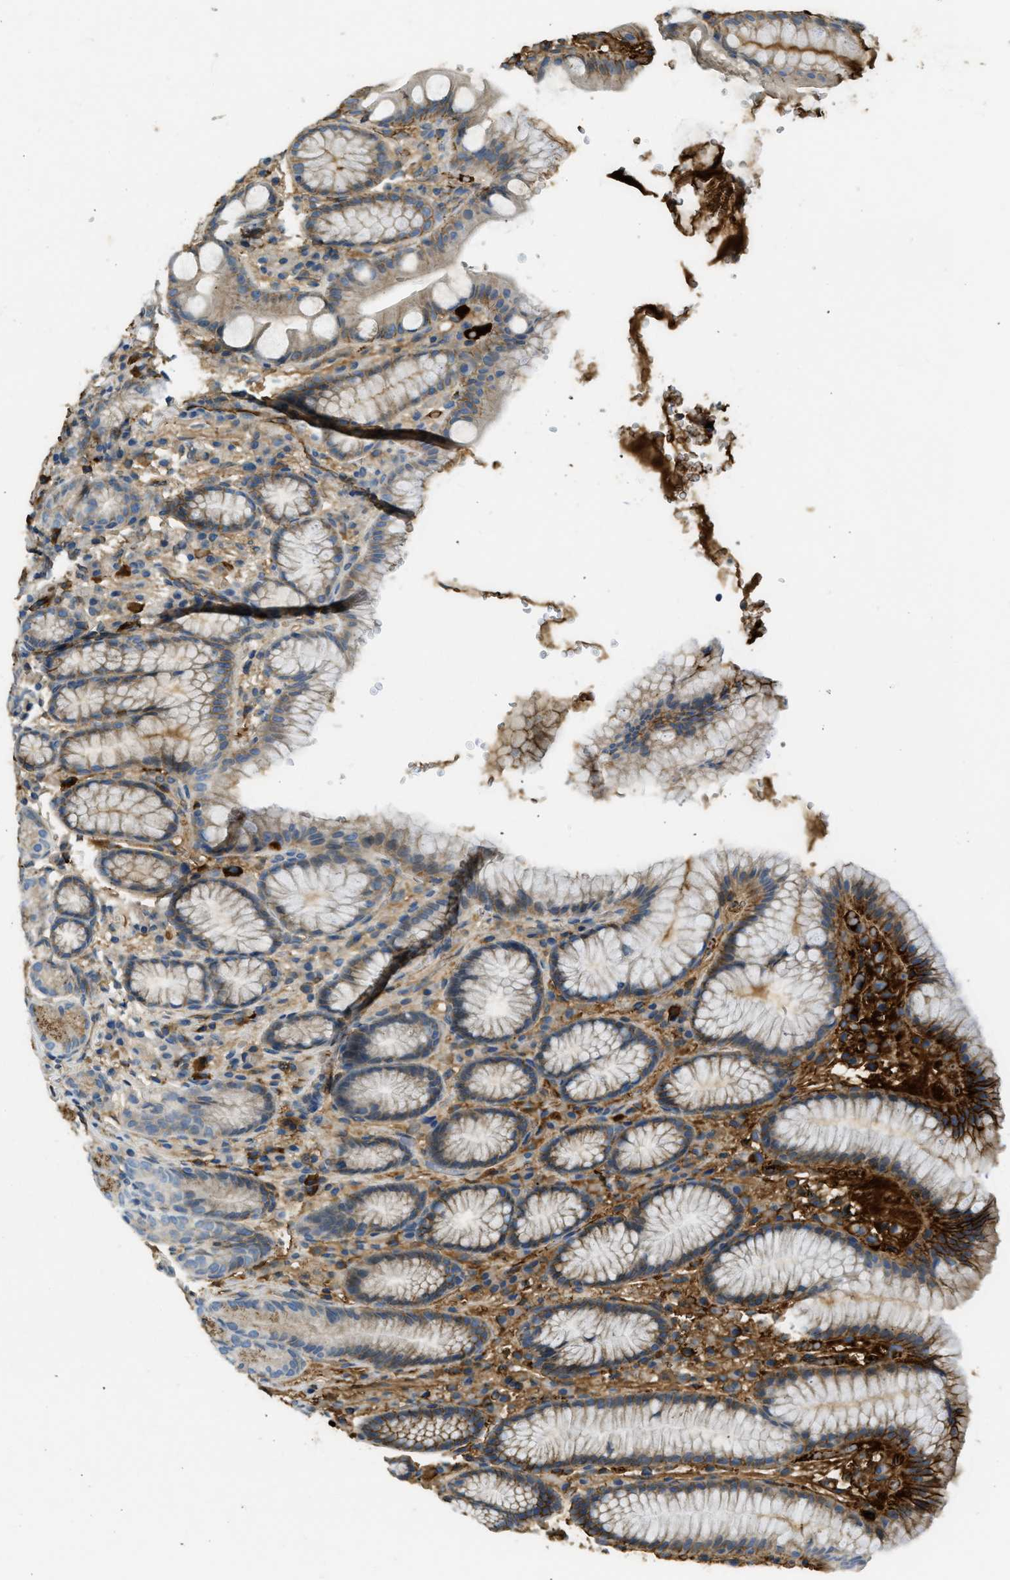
{"staining": {"intensity": "moderate", "quantity": ">75%", "location": "cytoplasmic/membranous"}, "tissue": "stomach", "cell_type": "Glandular cells", "image_type": "normal", "snomed": [{"axis": "morphology", "description": "Normal tissue, NOS"}, {"axis": "topography", "description": "Stomach, lower"}], "caption": "Approximately >75% of glandular cells in unremarkable human stomach reveal moderate cytoplasmic/membranous protein expression as visualized by brown immunohistochemical staining.", "gene": "PRTN3", "patient": {"sex": "male", "age": 52}}